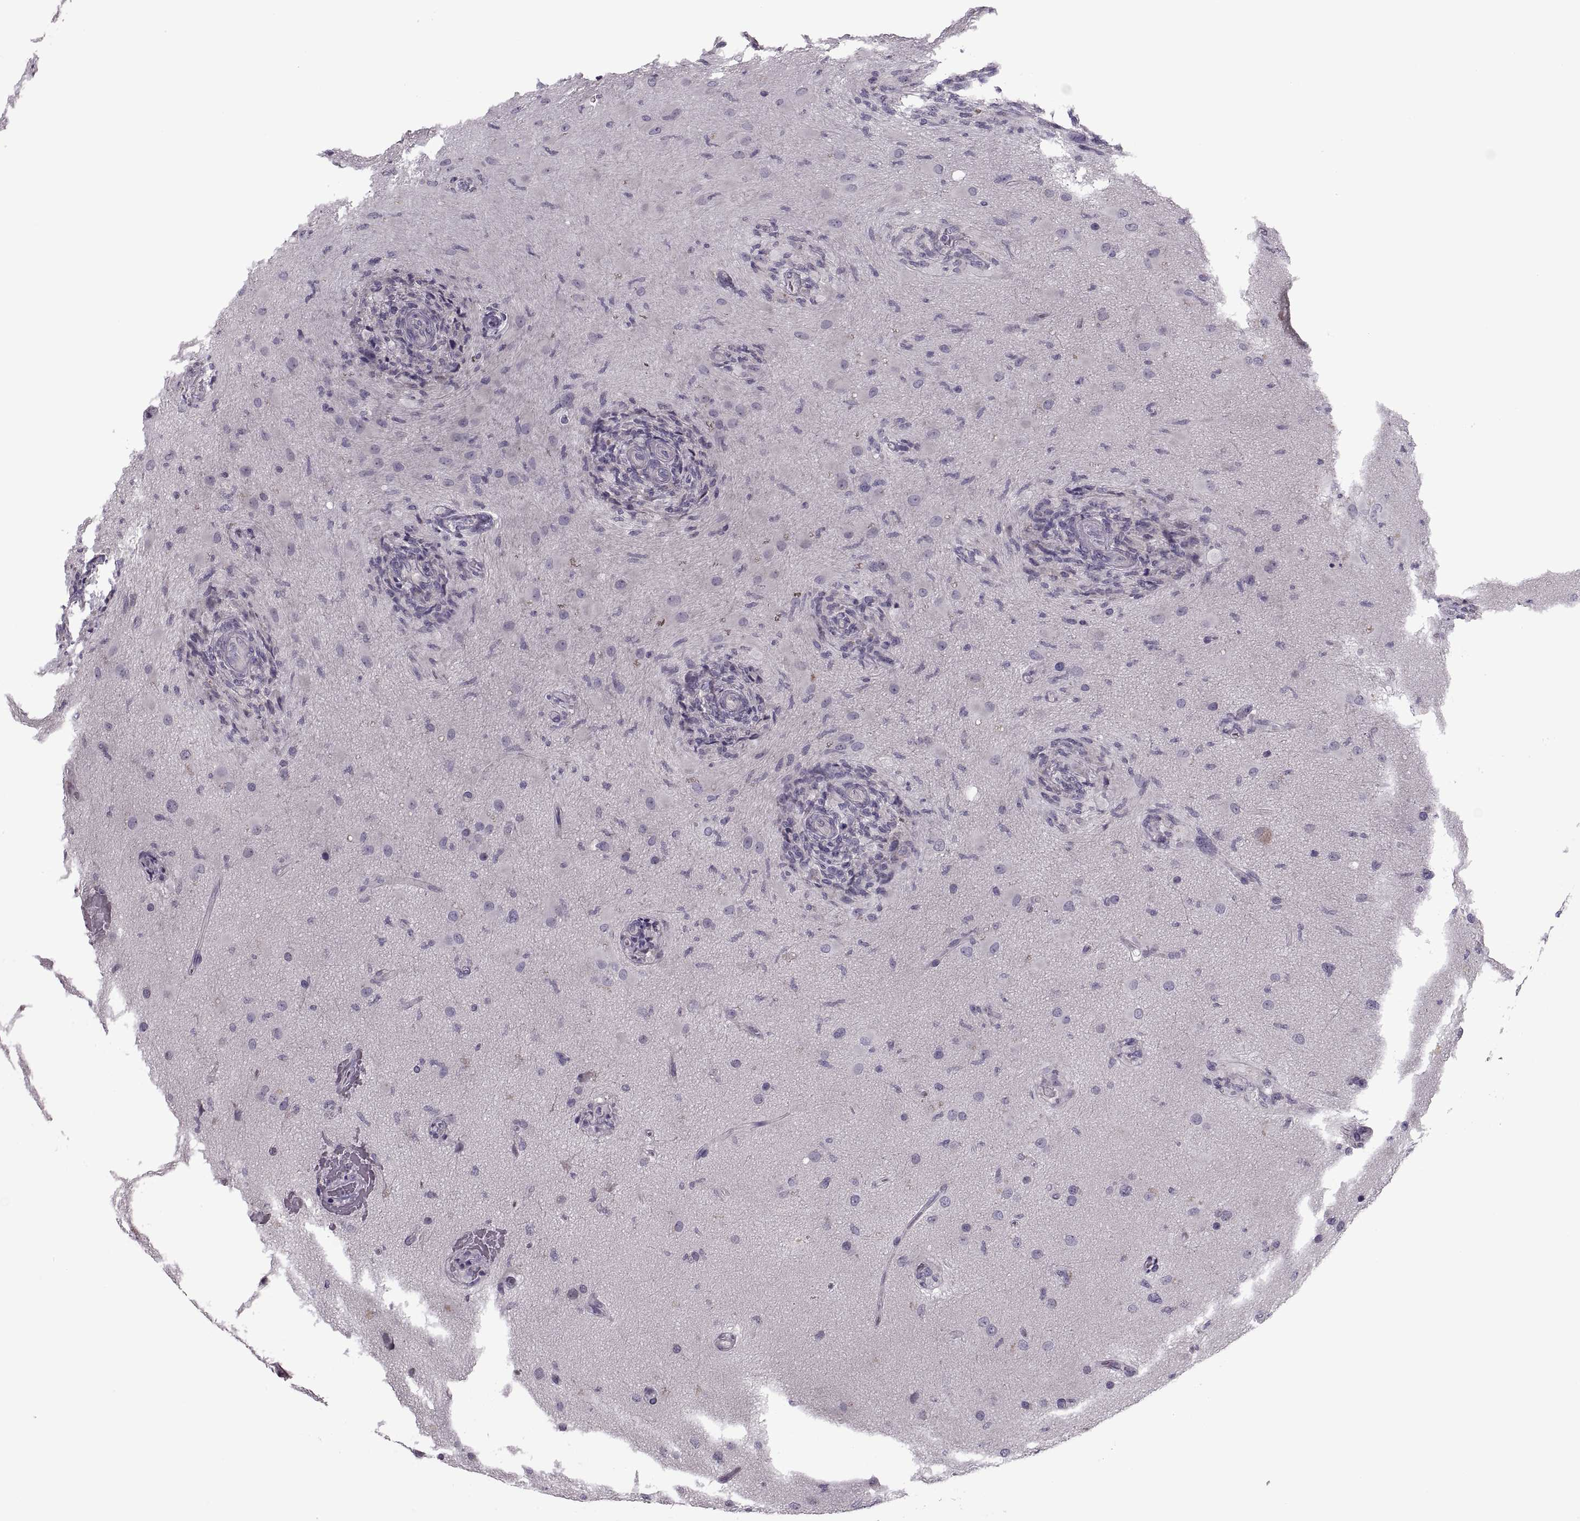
{"staining": {"intensity": "negative", "quantity": "none", "location": "none"}, "tissue": "glioma", "cell_type": "Tumor cells", "image_type": "cancer", "snomed": [{"axis": "morphology", "description": "Glioma, malignant, High grade"}, {"axis": "topography", "description": "Brain"}], "caption": "There is no significant staining in tumor cells of glioma. Nuclei are stained in blue.", "gene": "PRSS54", "patient": {"sex": "male", "age": 68}}